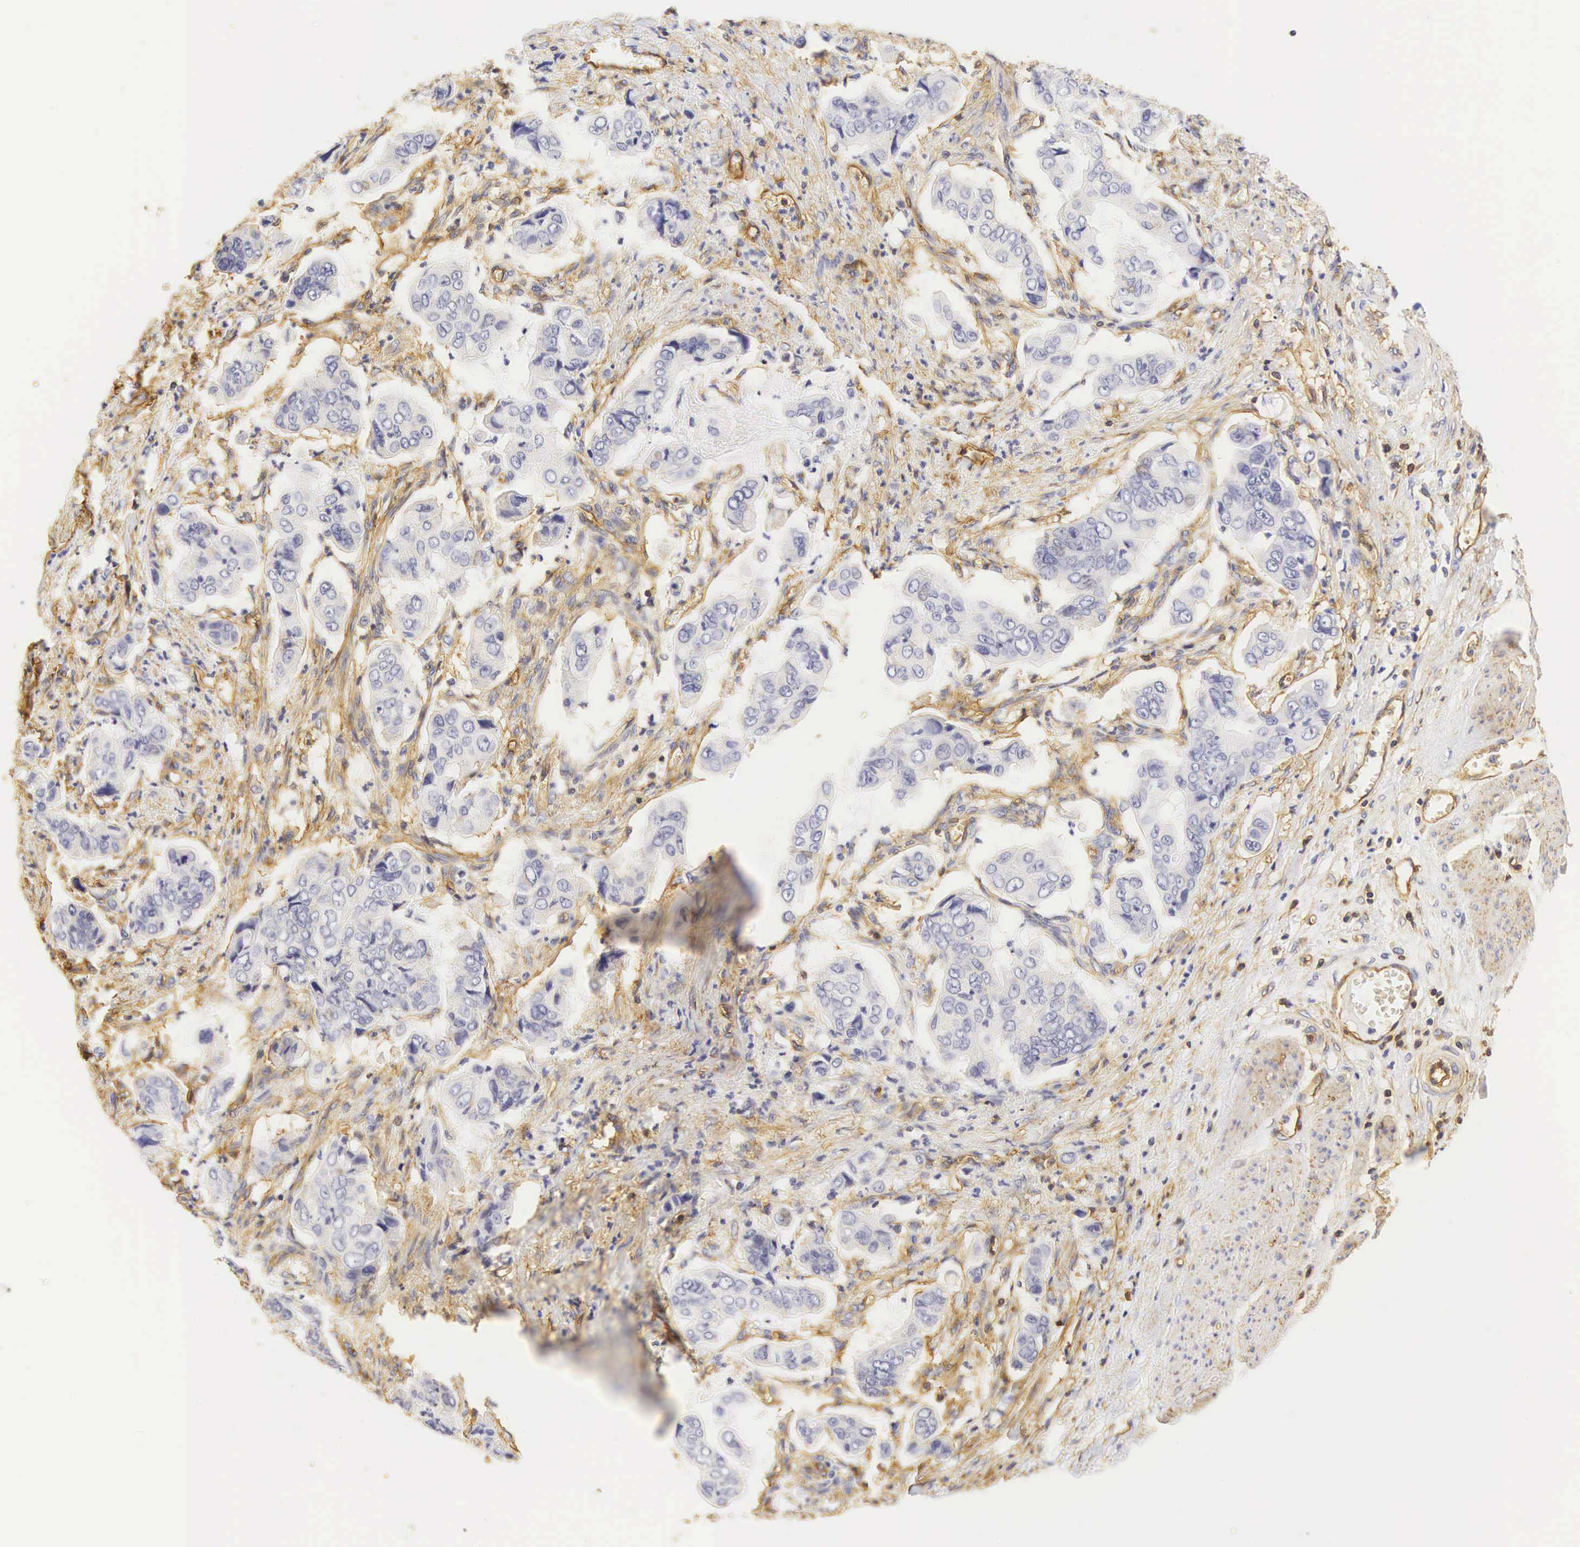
{"staining": {"intensity": "negative", "quantity": "none", "location": "none"}, "tissue": "stomach cancer", "cell_type": "Tumor cells", "image_type": "cancer", "snomed": [{"axis": "morphology", "description": "Adenocarcinoma, NOS"}, {"axis": "topography", "description": "Stomach, upper"}], "caption": "This is an immunohistochemistry image of human stomach cancer. There is no staining in tumor cells.", "gene": "CD99", "patient": {"sex": "male", "age": 80}}